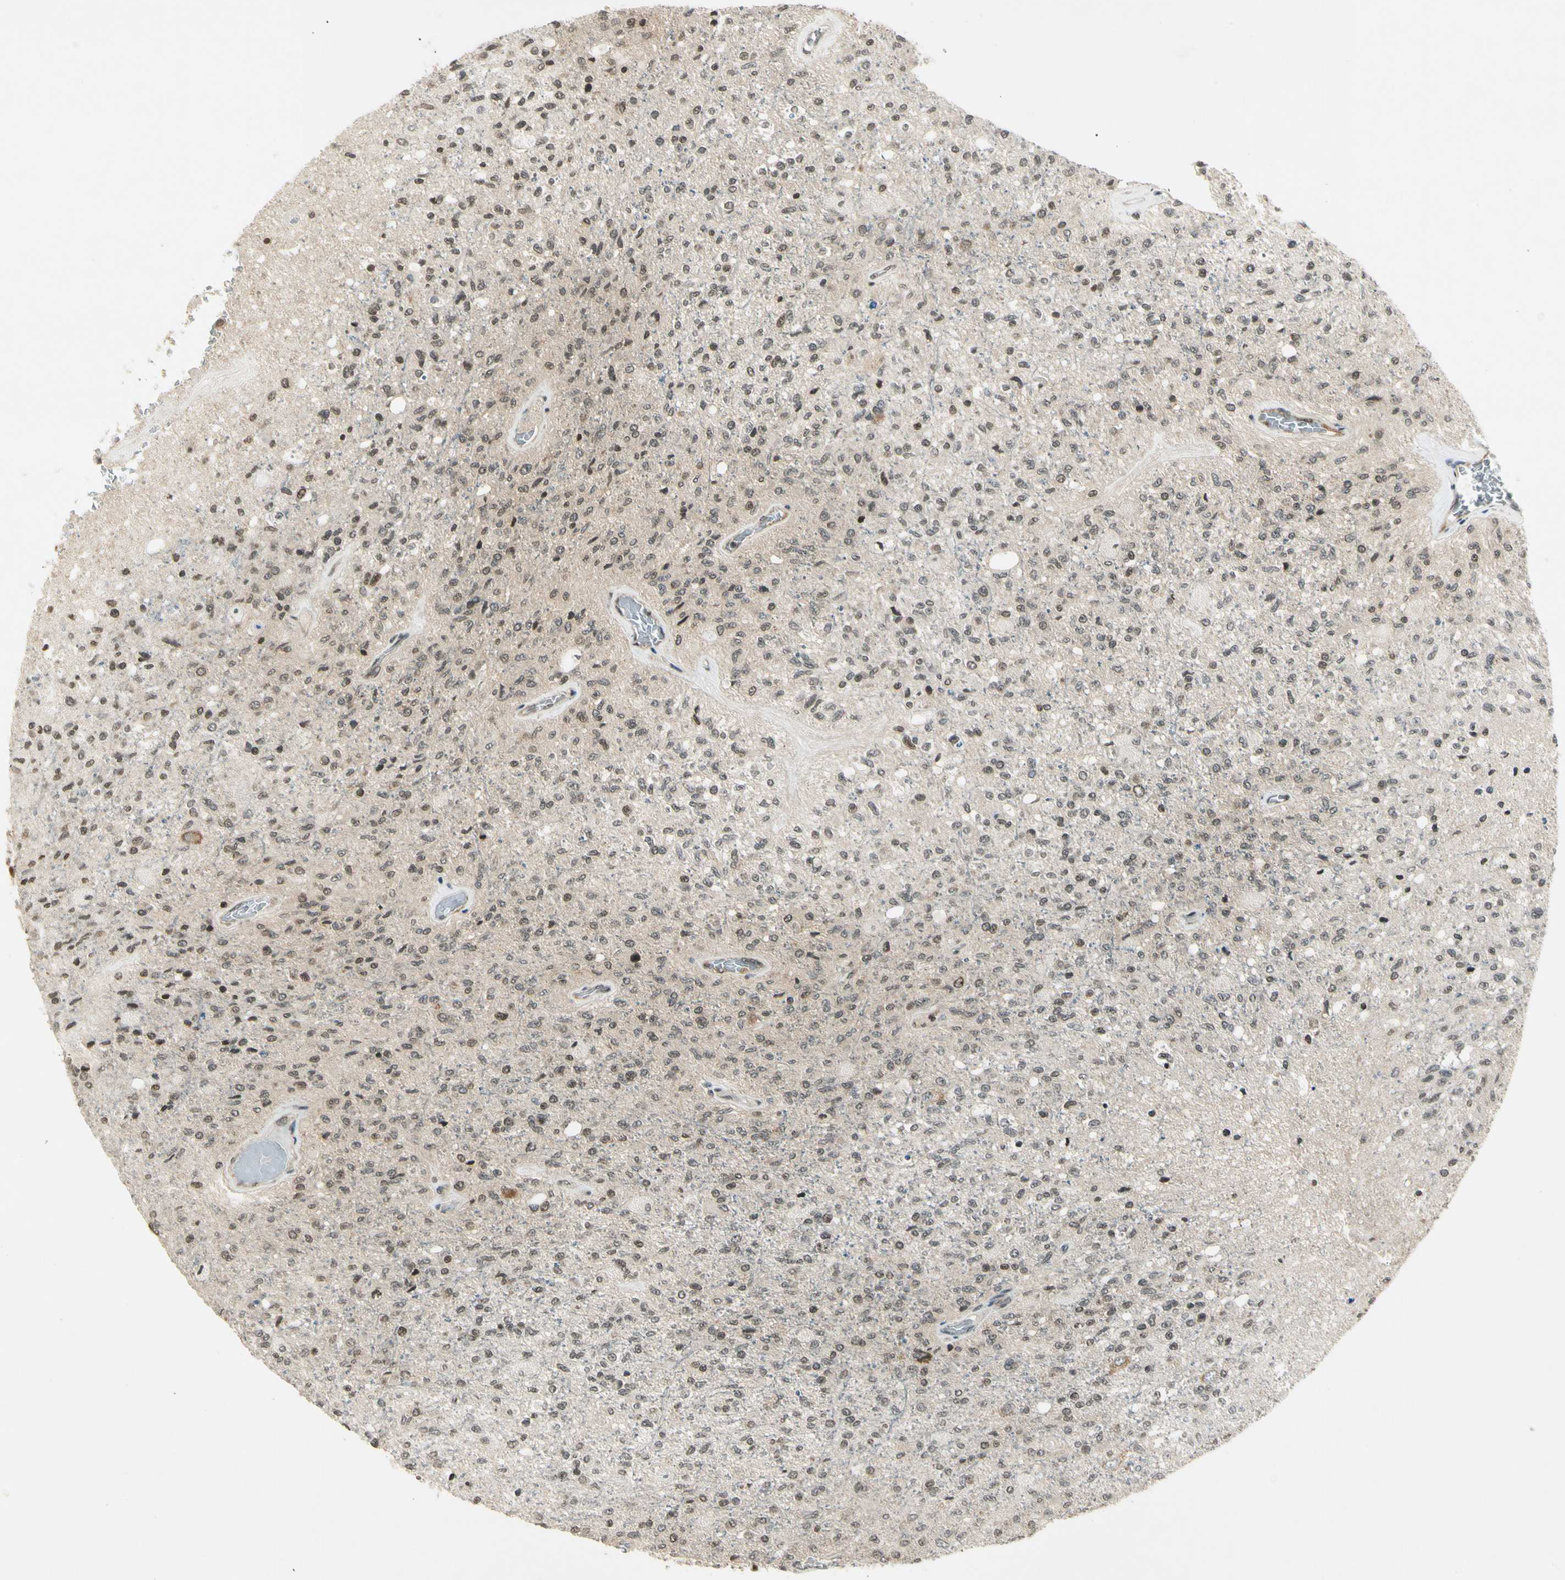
{"staining": {"intensity": "weak", "quantity": "<25%", "location": "cytoplasmic/membranous,nuclear"}, "tissue": "glioma", "cell_type": "Tumor cells", "image_type": "cancer", "snomed": [{"axis": "morphology", "description": "Normal tissue, NOS"}, {"axis": "morphology", "description": "Glioma, malignant, High grade"}, {"axis": "topography", "description": "Cerebral cortex"}], "caption": "DAB (3,3'-diaminobenzidine) immunohistochemical staining of high-grade glioma (malignant) shows no significant staining in tumor cells.", "gene": "SMN2", "patient": {"sex": "male", "age": 77}}